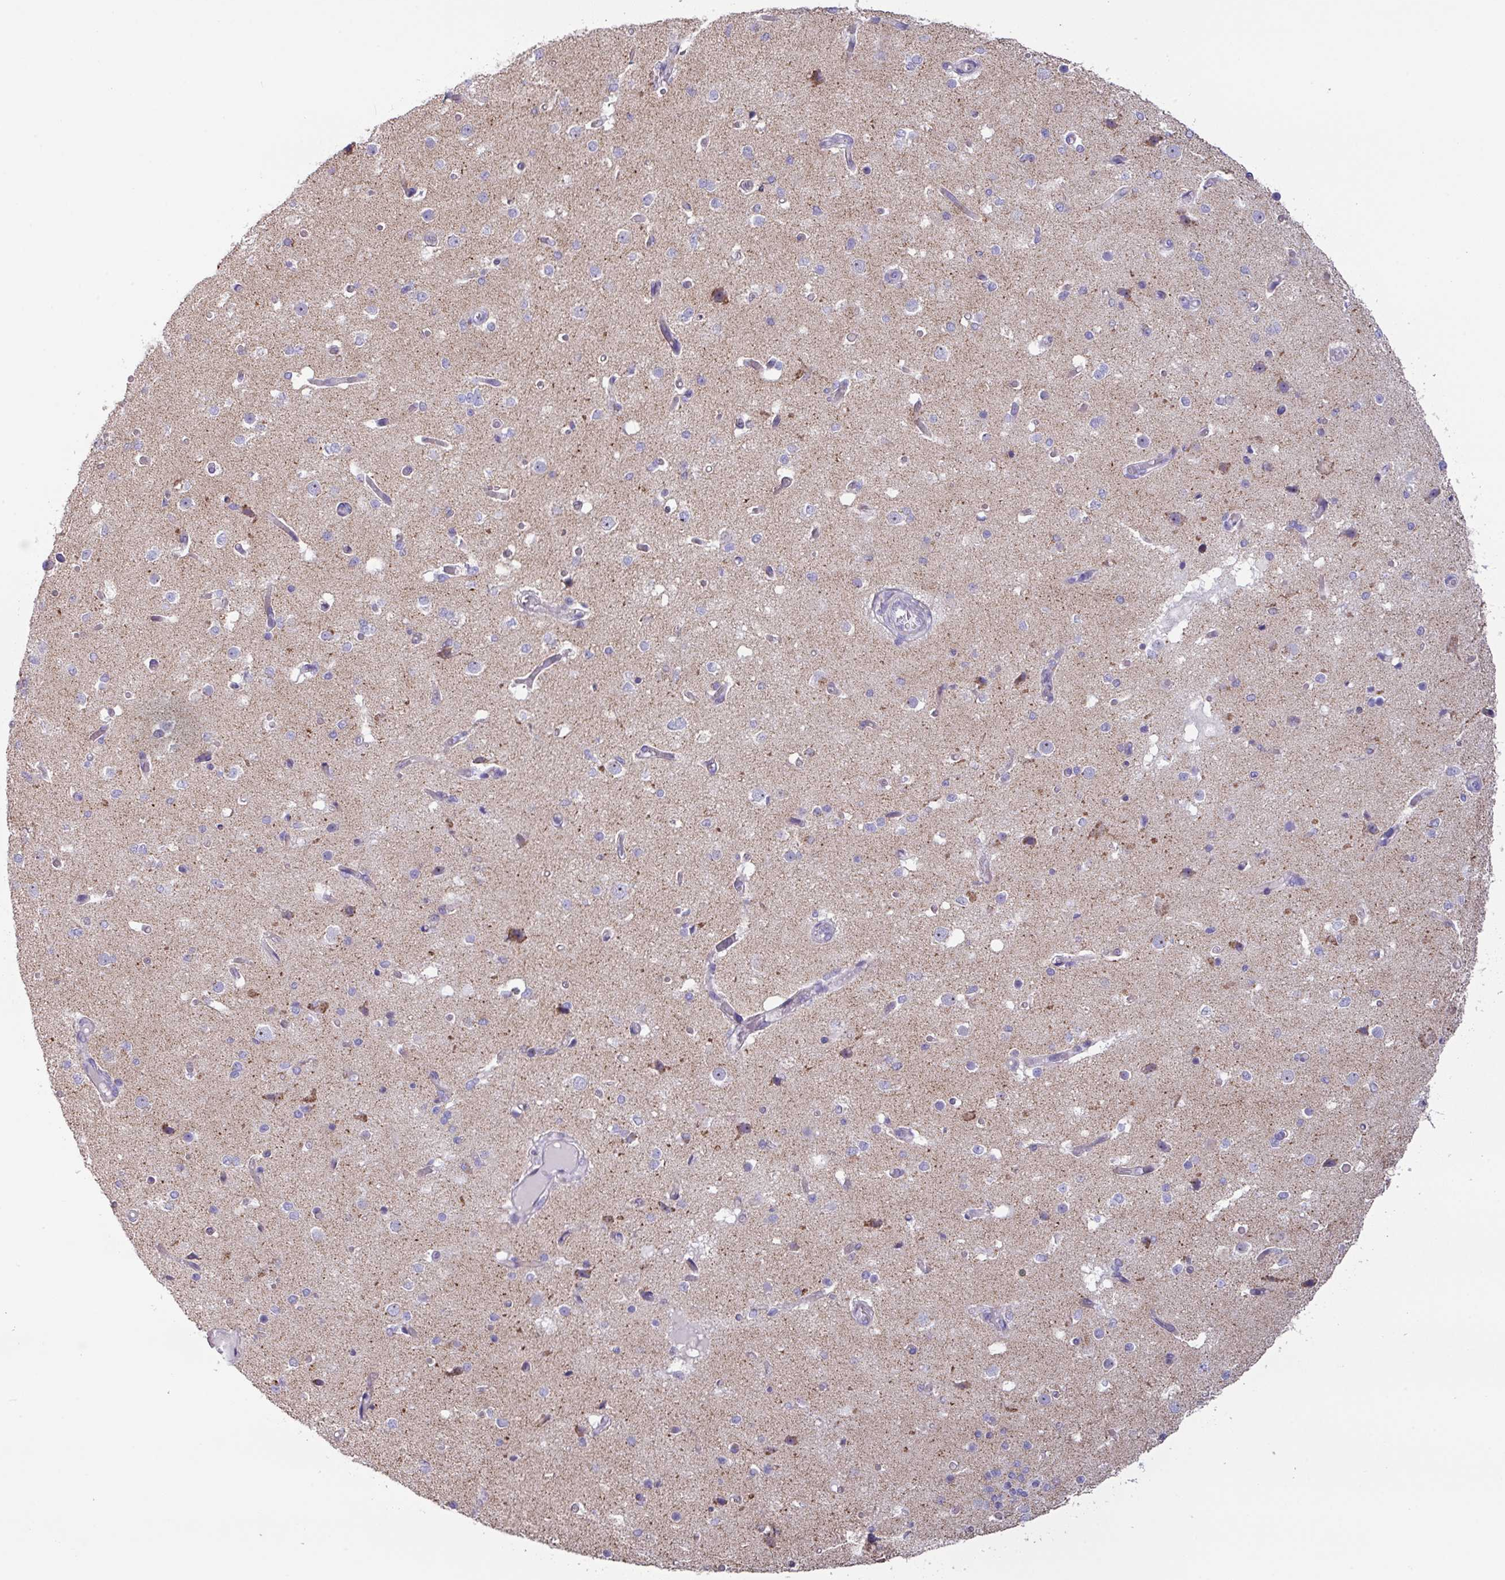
{"staining": {"intensity": "negative", "quantity": "none", "location": "none"}, "tissue": "cerebral cortex", "cell_type": "Endothelial cells", "image_type": "normal", "snomed": [{"axis": "morphology", "description": "Normal tissue, NOS"}, {"axis": "morphology", "description": "Inflammation, NOS"}, {"axis": "topography", "description": "Cerebral cortex"}], "caption": "Immunohistochemistry (IHC) micrograph of unremarkable cerebral cortex: cerebral cortex stained with DAB reveals no significant protein expression in endothelial cells.", "gene": "MT", "patient": {"sex": "male", "age": 6}}